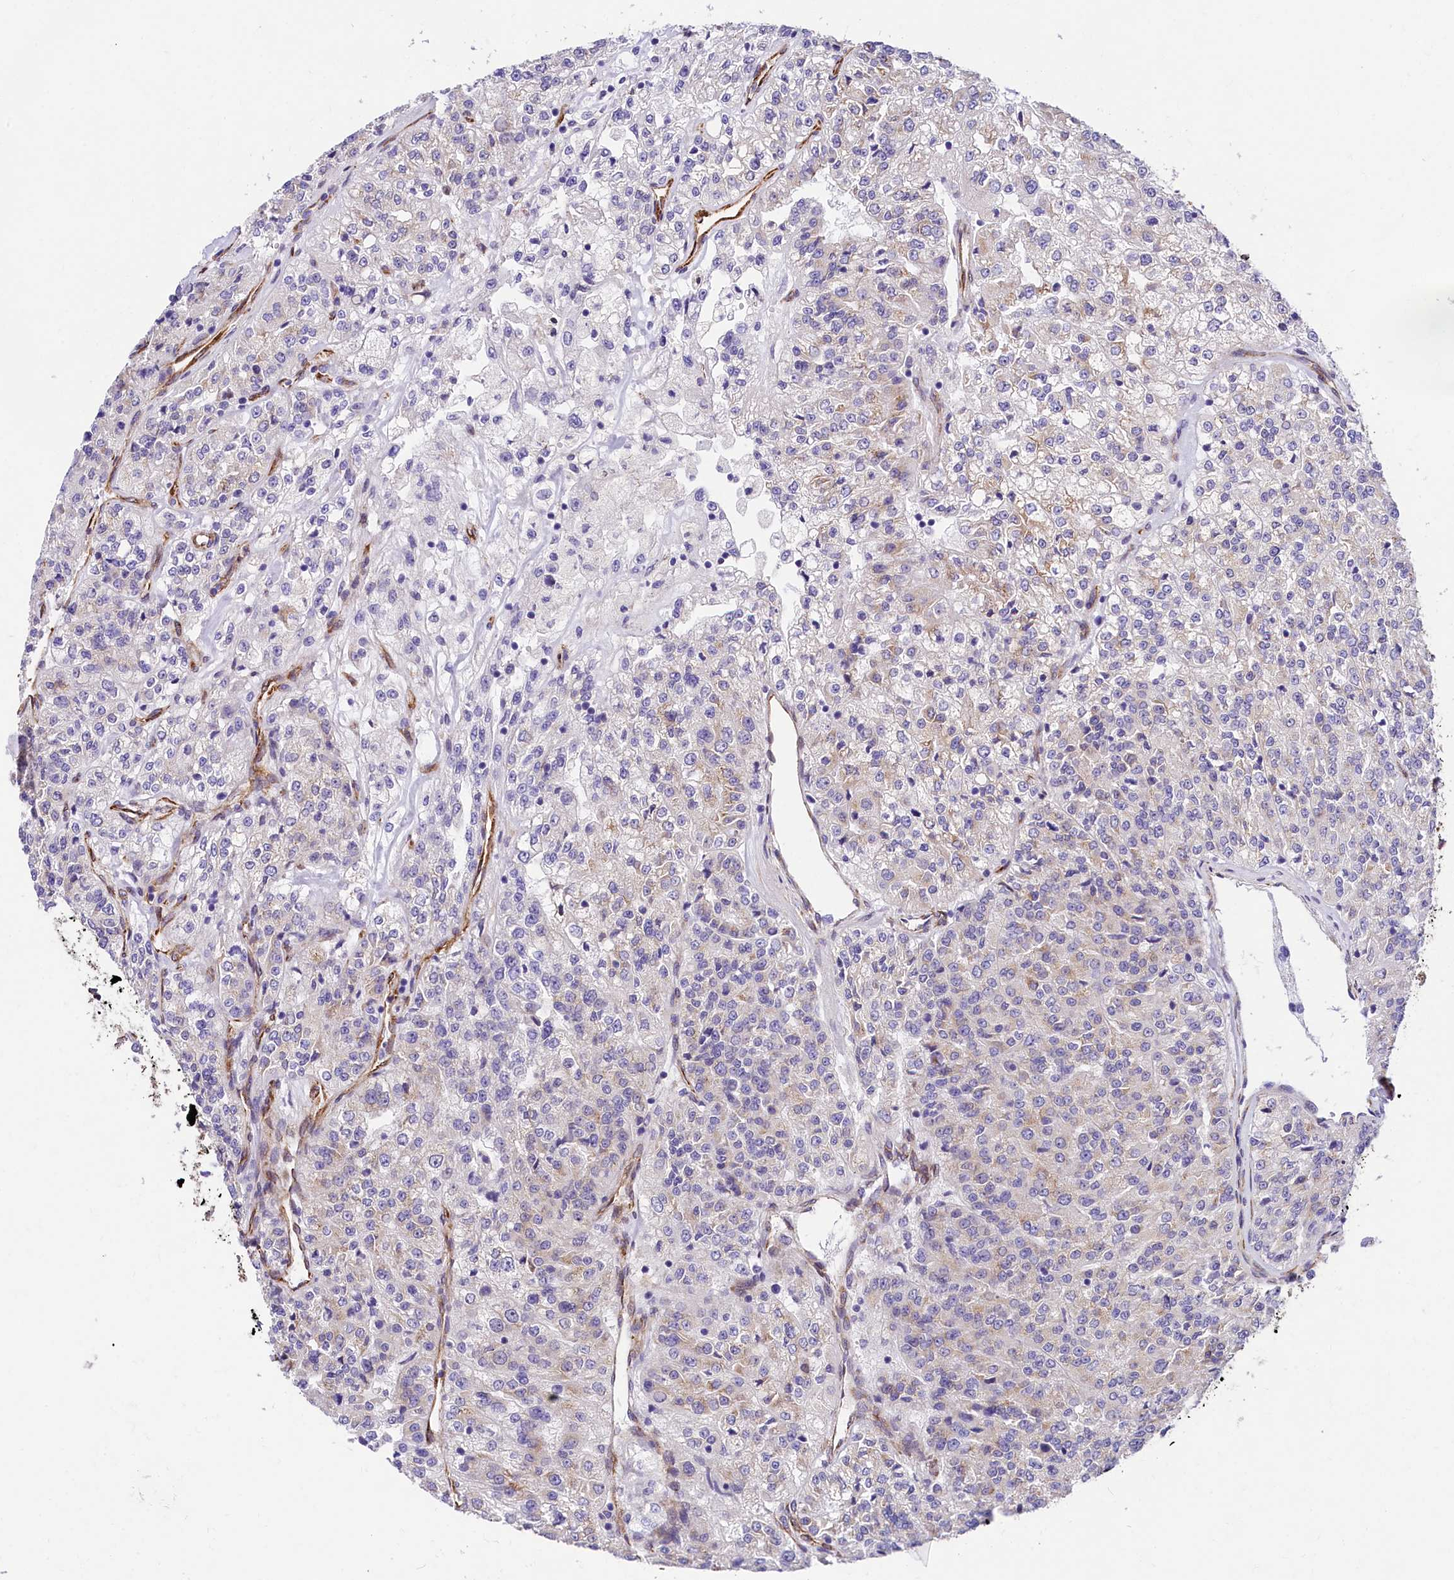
{"staining": {"intensity": "negative", "quantity": "none", "location": "none"}, "tissue": "renal cancer", "cell_type": "Tumor cells", "image_type": "cancer", "snomed": [{"axis": "morphology", "description": "Adenocarcinoma, NOS"}, {"axis": "topography", "description": "Kidney"}], "caption": "Immunohistochemistry (IHC) image of renal cancer (adenocarcinoma) stained for a protein (brown), which demonstrates no expression in tumor cells.", "gene": "ITGA1", "patient": {"sex": "female", "age": 63}}